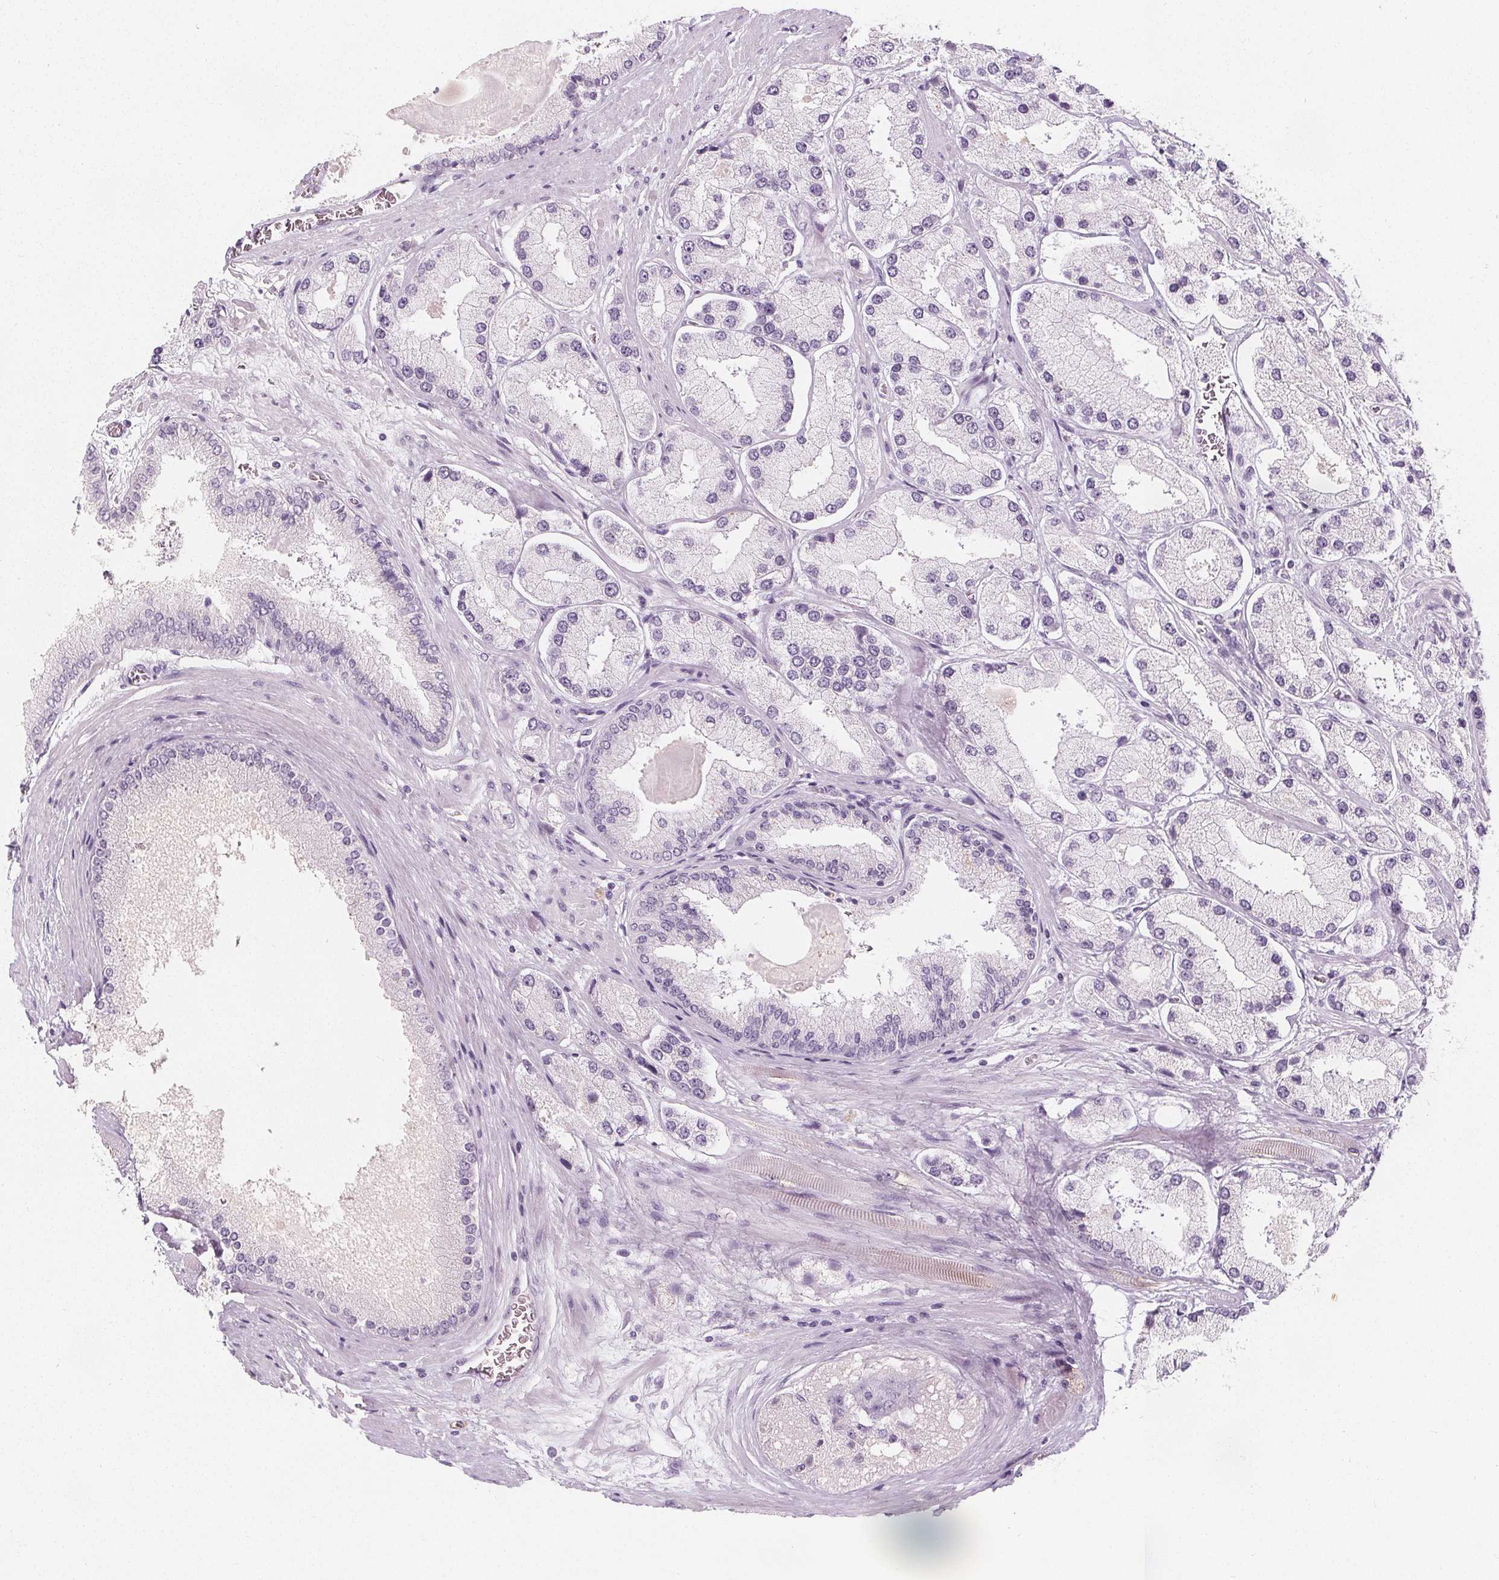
{"staining": {"intensity": "negative", "quantity": "none", "location": "none"}, "tissue": "prostate cancer", "cell_type": "Tumor cells", "image_type": "cancer", "snomed": [{"axis": "morphology", "description": "Adenocarcinoma, High grade"}, {"axis": "topography", "description": "Prostate"}], "caption": "Tumor cells show no significant protein positivity in adenocarcinoma (high-grade) (prostate).", "gene": "DBX2", "patient": {"sex": "male", "age": 67}}